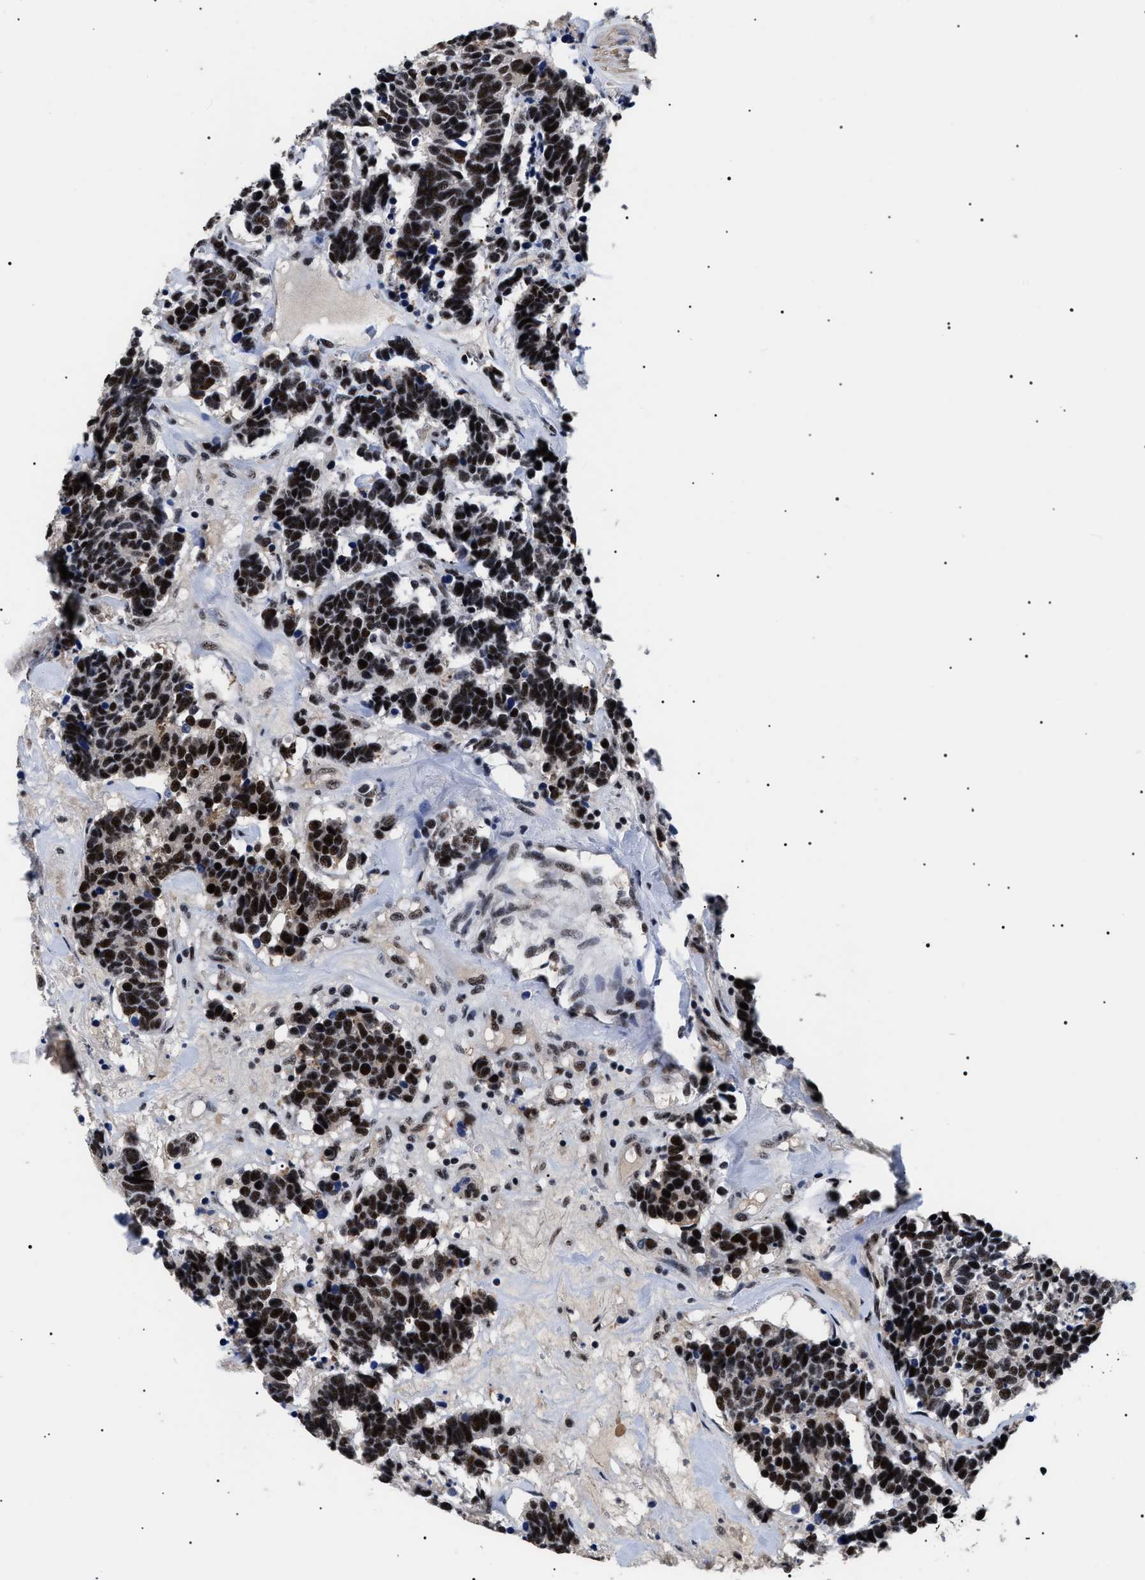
{"staining": {"intensity": "strong", "quantity": ">75%", "location": "nuclear"}, "tissue": "carcinoid", "cell_type": "Tumor cells", "image_type": "cancer", "snomed": [{"axis": "morphology", "description": "Carcinoma, NOS"}, {"axis": "morphology", "description": "Carcinoid, malignant, NOS"}, {"axis": "topography", "description": "Urinary bladder"}], "caption": "Brown immunohistochemical staining in human carcinoma reveals strong nuclear expression in about >75% of tumor cells.", "gene": "CAAP1", "patient": {"sex": "male", "age": 57}}